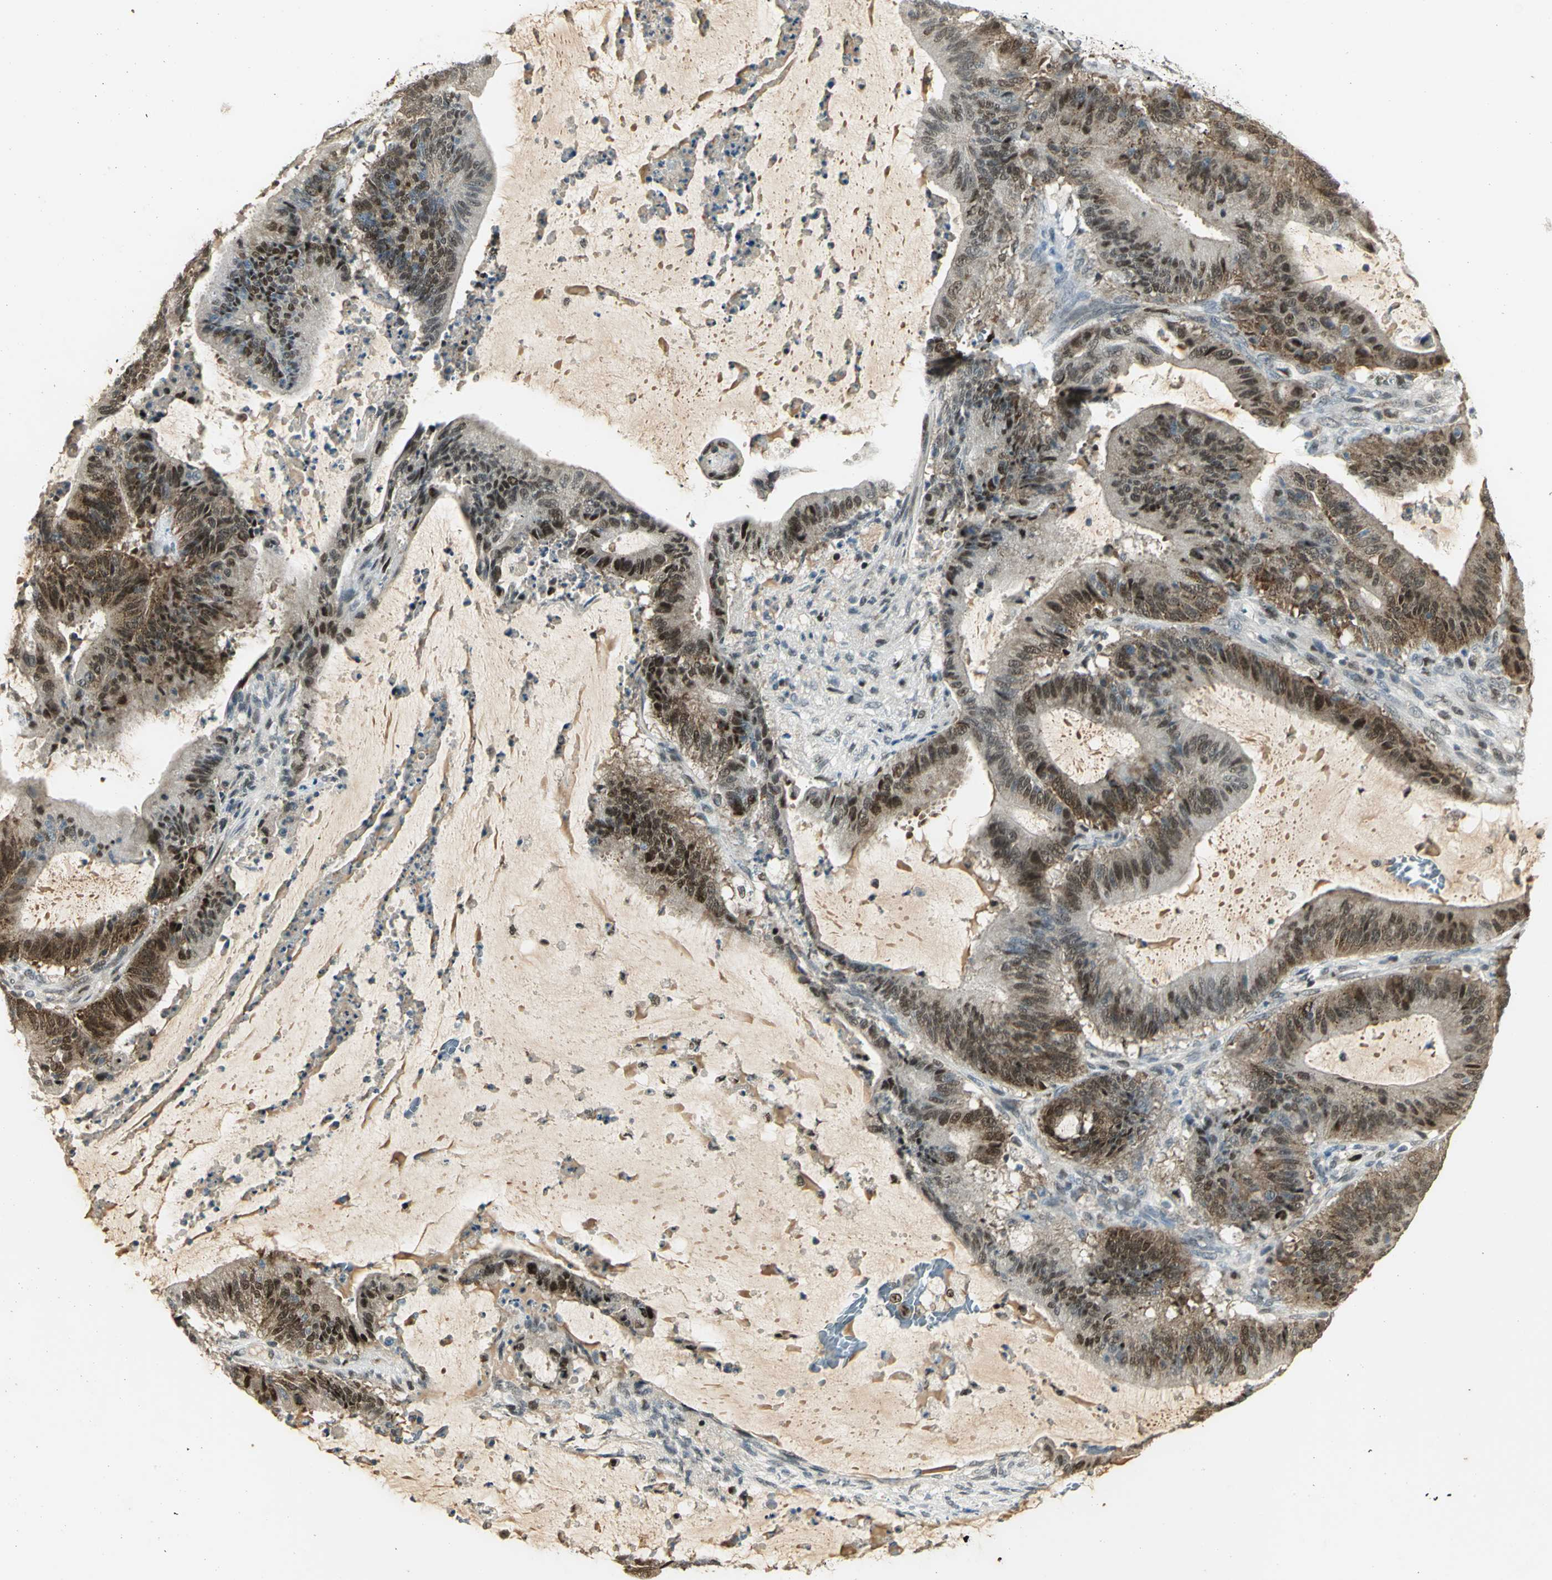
{"staining": {"intensity": "strong", "quantity": ">75%", "location": "nuclear"}, "tissue": "liver cancer", "cell_type": "Tumor cells", "image_type": "cancer", "snomed": [{"axis": "morphology", "description": "Cholangiocarcinoma"}, {"axis": "topography", "description": "Liver"}], "caption": "The micrograph exhibits immunohistochemical staining of liver cancer. There is strong nuclear expression is appreciated in about >75% of tumor cells.", "gene": "AK6", "patient": {"sex": "female", "age": 73}}